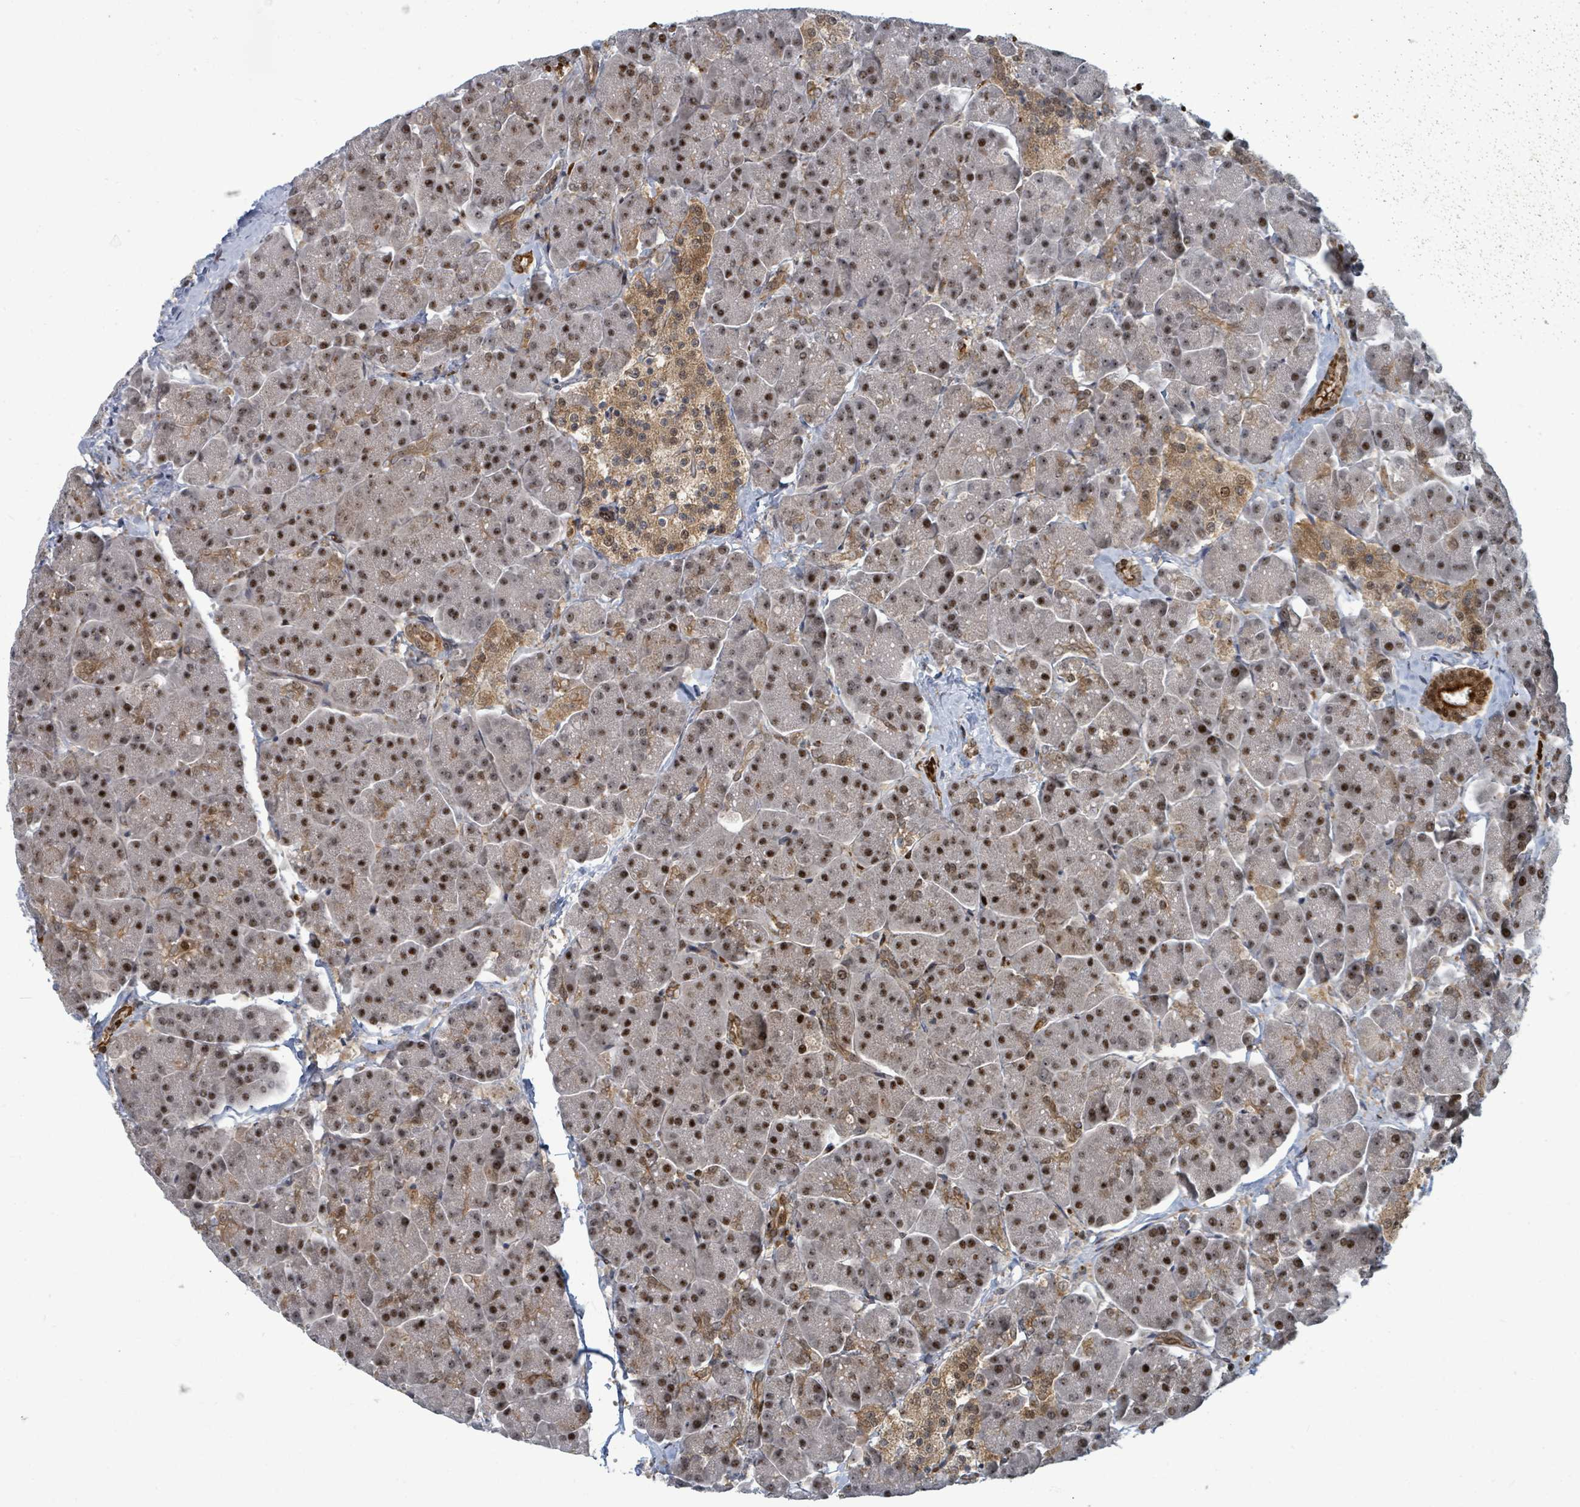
{"staining": {"intensity": "strong", "quantity": ">75%", "location": "cytoplasmic/membranous,nuclear"}, "tissue": "pancreas", "cell_type": "Exocrine glandular cells", "image_type": "normal", "snomed": [{"axis": "morphology", "description": "Normal tissue, NOS"}, {"axis": "topography", "description": "Pancreas"}, {"axis": "topography", "description": "Peripheral nerve tissue"}], "caption": "Strong cytoplasmic/membranous,nuclear protein positivity is identified in approximately >75% of exocrine glandular cells in pancreas. (IHC, brightfield microscopy, high magnification).", "gene": "TRDMT1", "patient": {"sex": "male", "age": 54}}